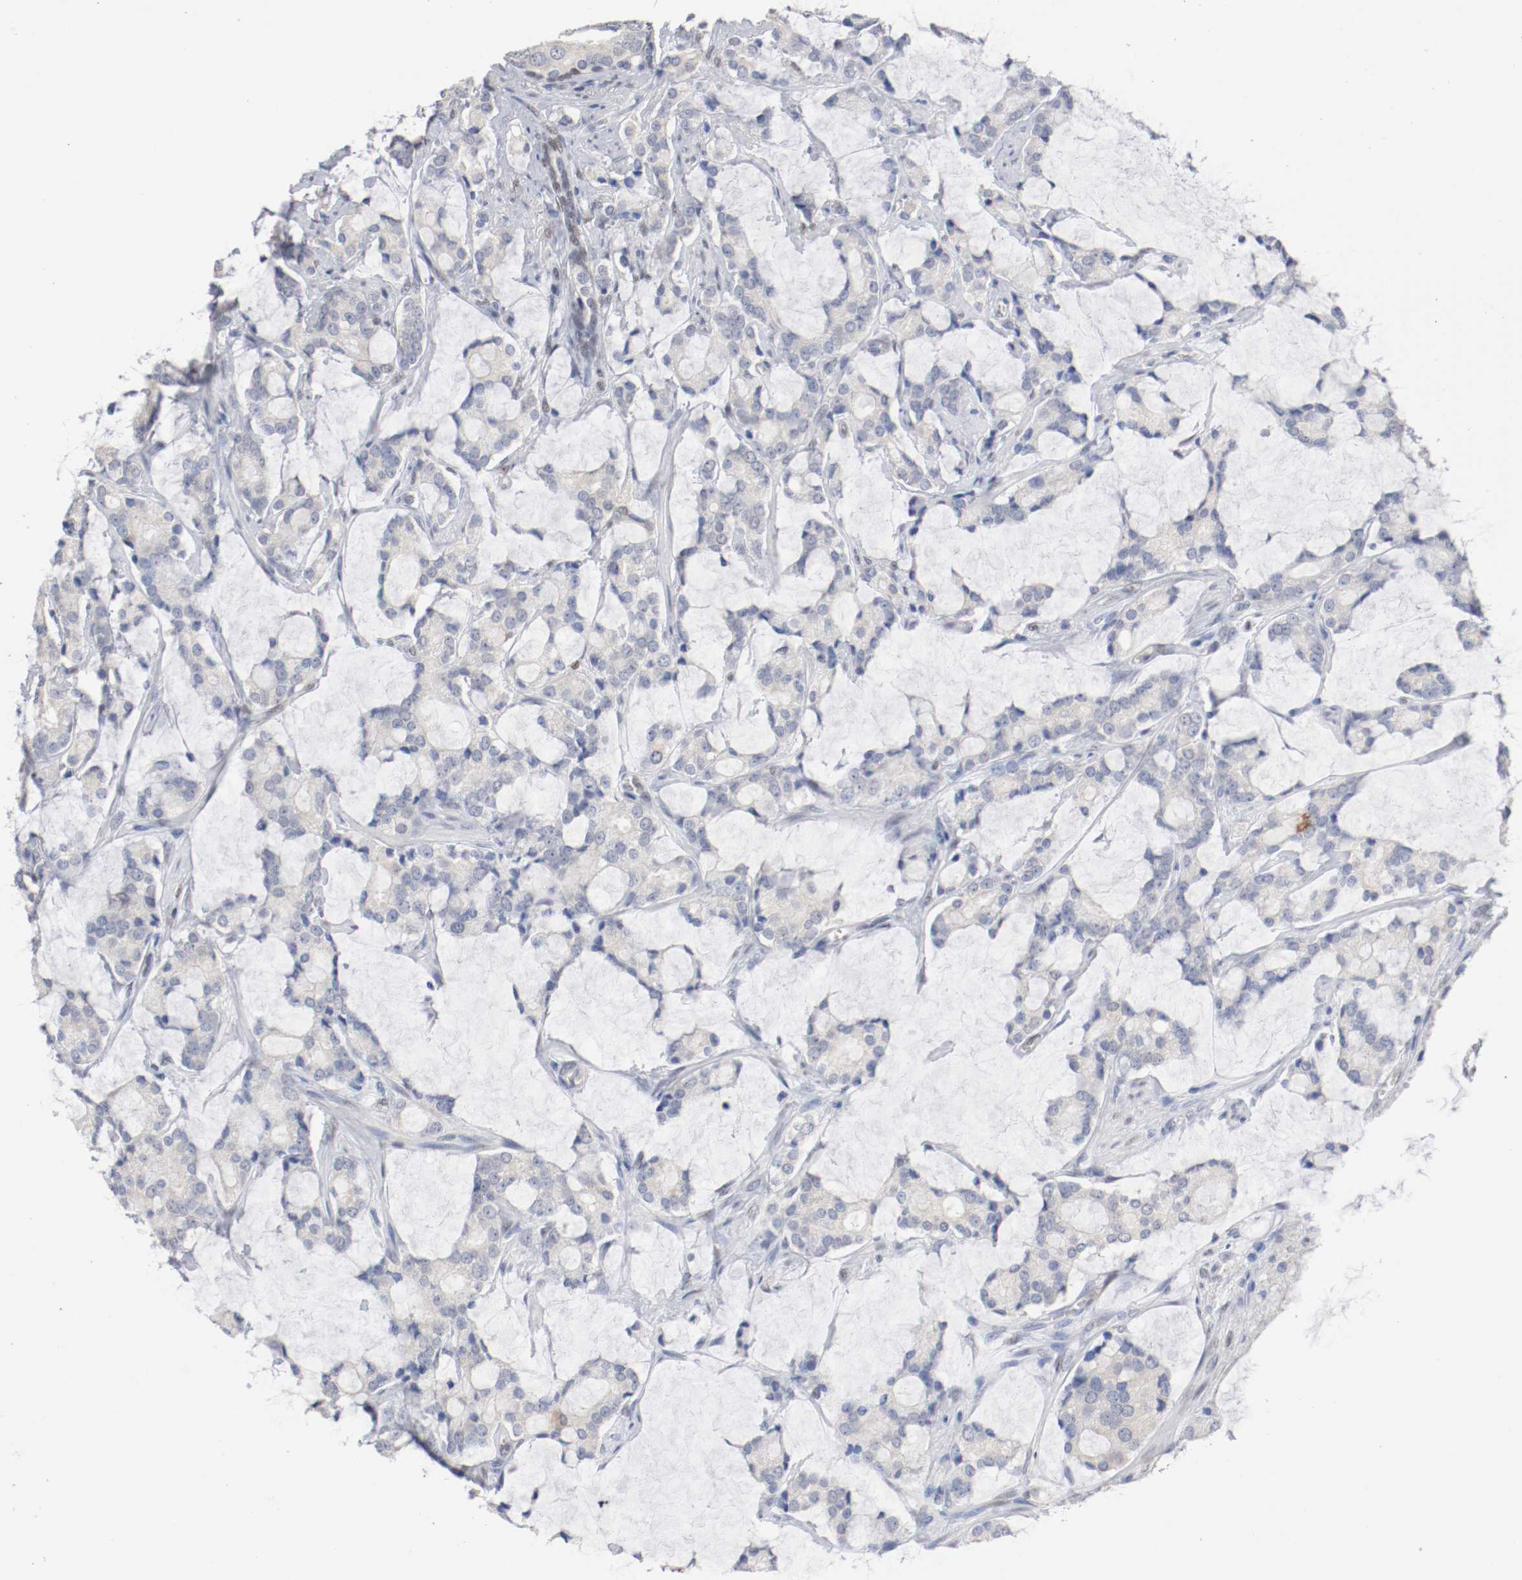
{"staining": {"intensity": "weak", "quantity": "<25%", "location": "cytoplasmic/membranous,nuclear"}, "tissue": "prostate cancer", "cell_type": "Tumor cells", "image_type": "cancer", "snomed": [{"axis": "morphology", "description": "Adenocarcinoma, Low grade"}, {"axis": "topography", "description": "Prostate"}], "caption": "Human prostate cancer stained for a protein using immunohistochemistry demonstrates no expression in tumor cells.", "gene": "FOSL2", "patient": {"sex": "male", "age": 58}}